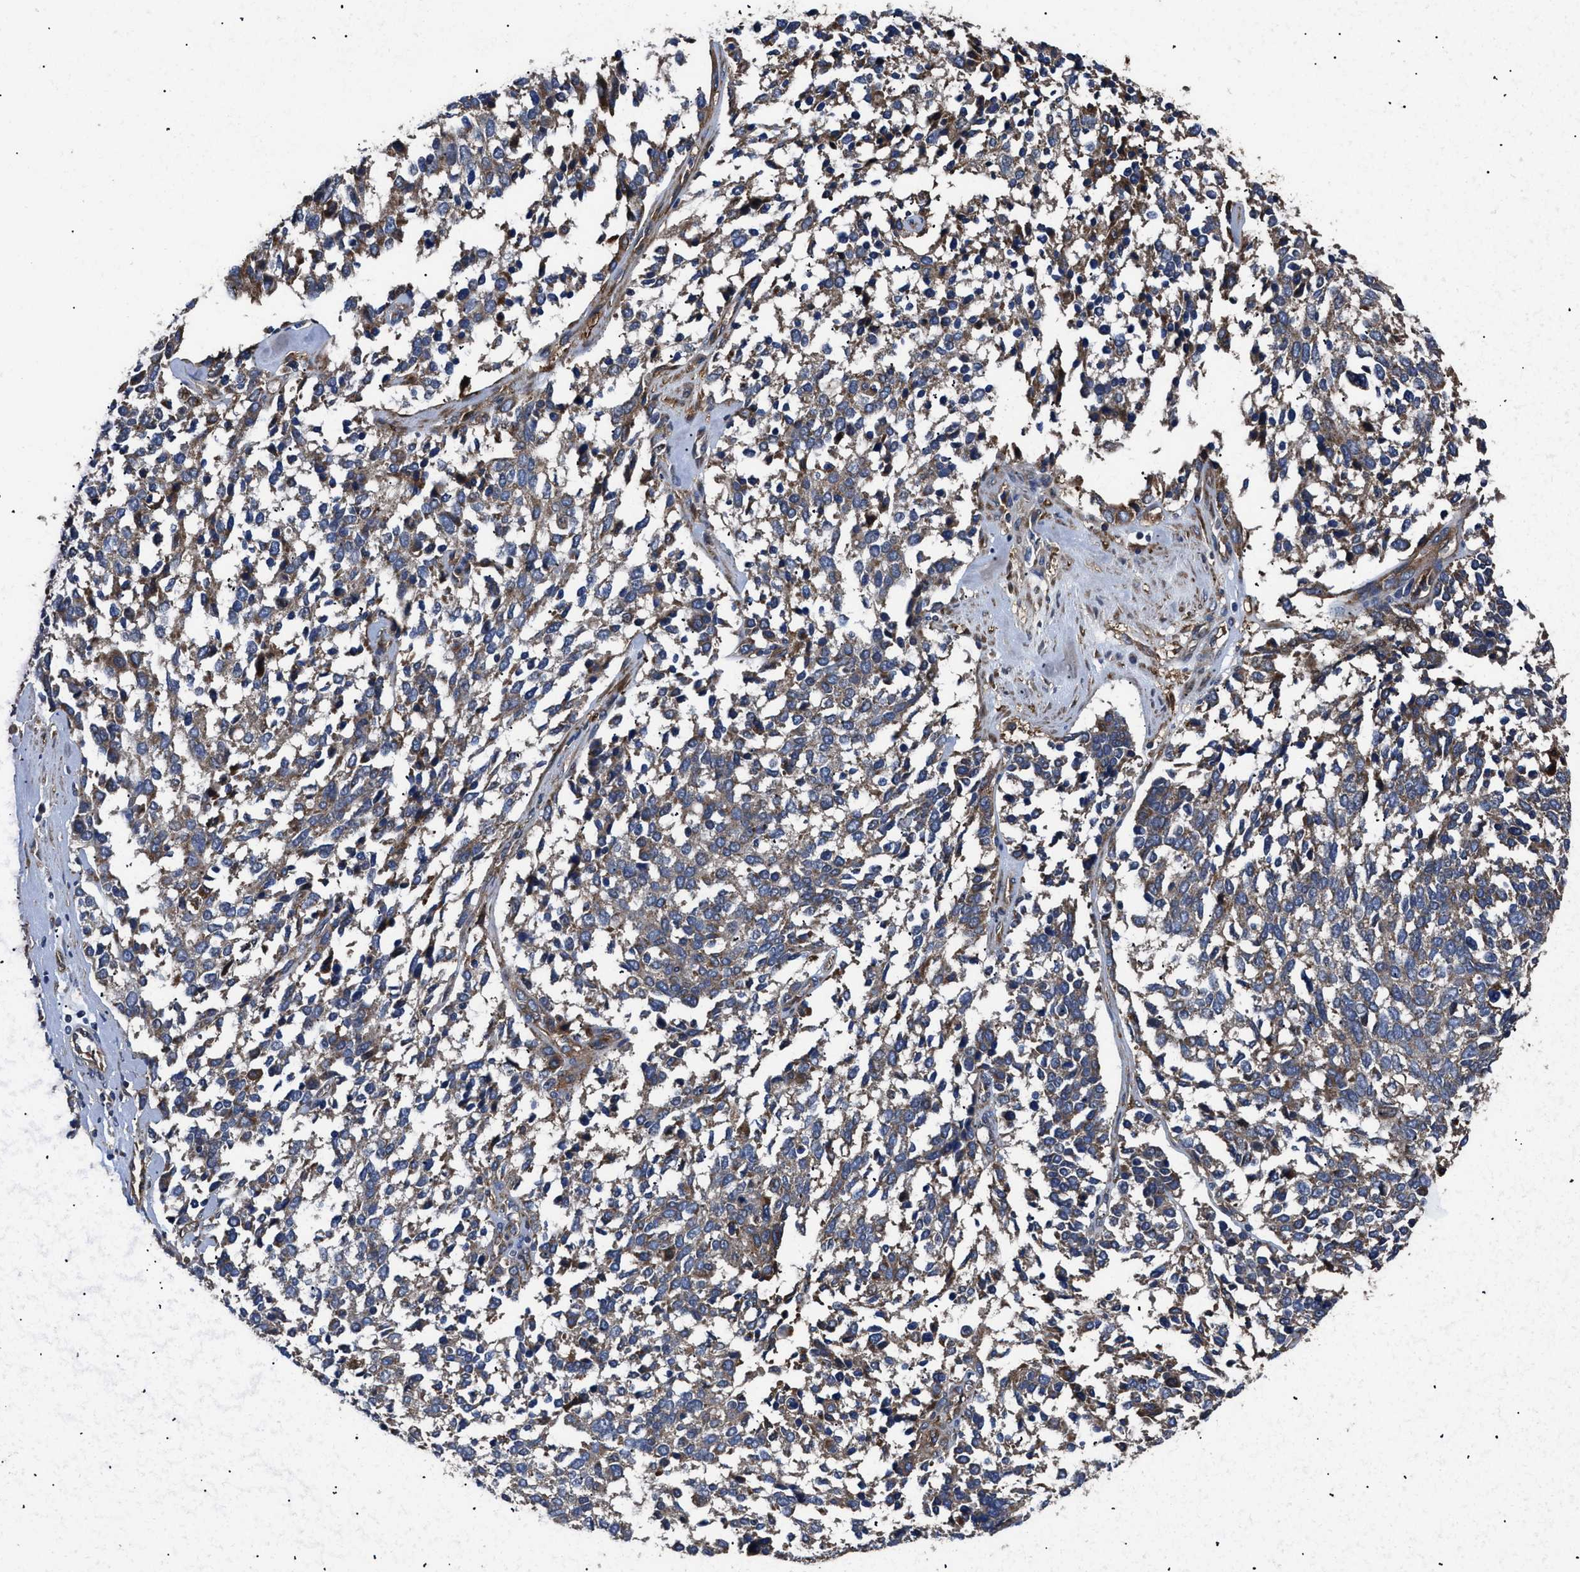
{"staining": {"intensity": "weak", "quantity": "25%-75%", "location": "cytoplasmic/membranous"}, "tissue": "ovarian cancer", "cell_type": "Tumor cells", "image_type": "cancer", "snomed": [{"axis": "morphology", "description": "Cystadenocarcinoma, serous, NOS"}, {"axis": "topography", "description": "Ovary"}], "caption": "High-magnification brightfield microscopy of serous cystadenocarcinoma (ovarian) stained with DAB (brown) and counterstained with hematoxylin (blue). tumor cells exhibit weak cytoplasmic/membranous positivity is seen in about25%-75% of cells.", "gene": "NT5E", "patient": {"sex": "female", "age": 44}}